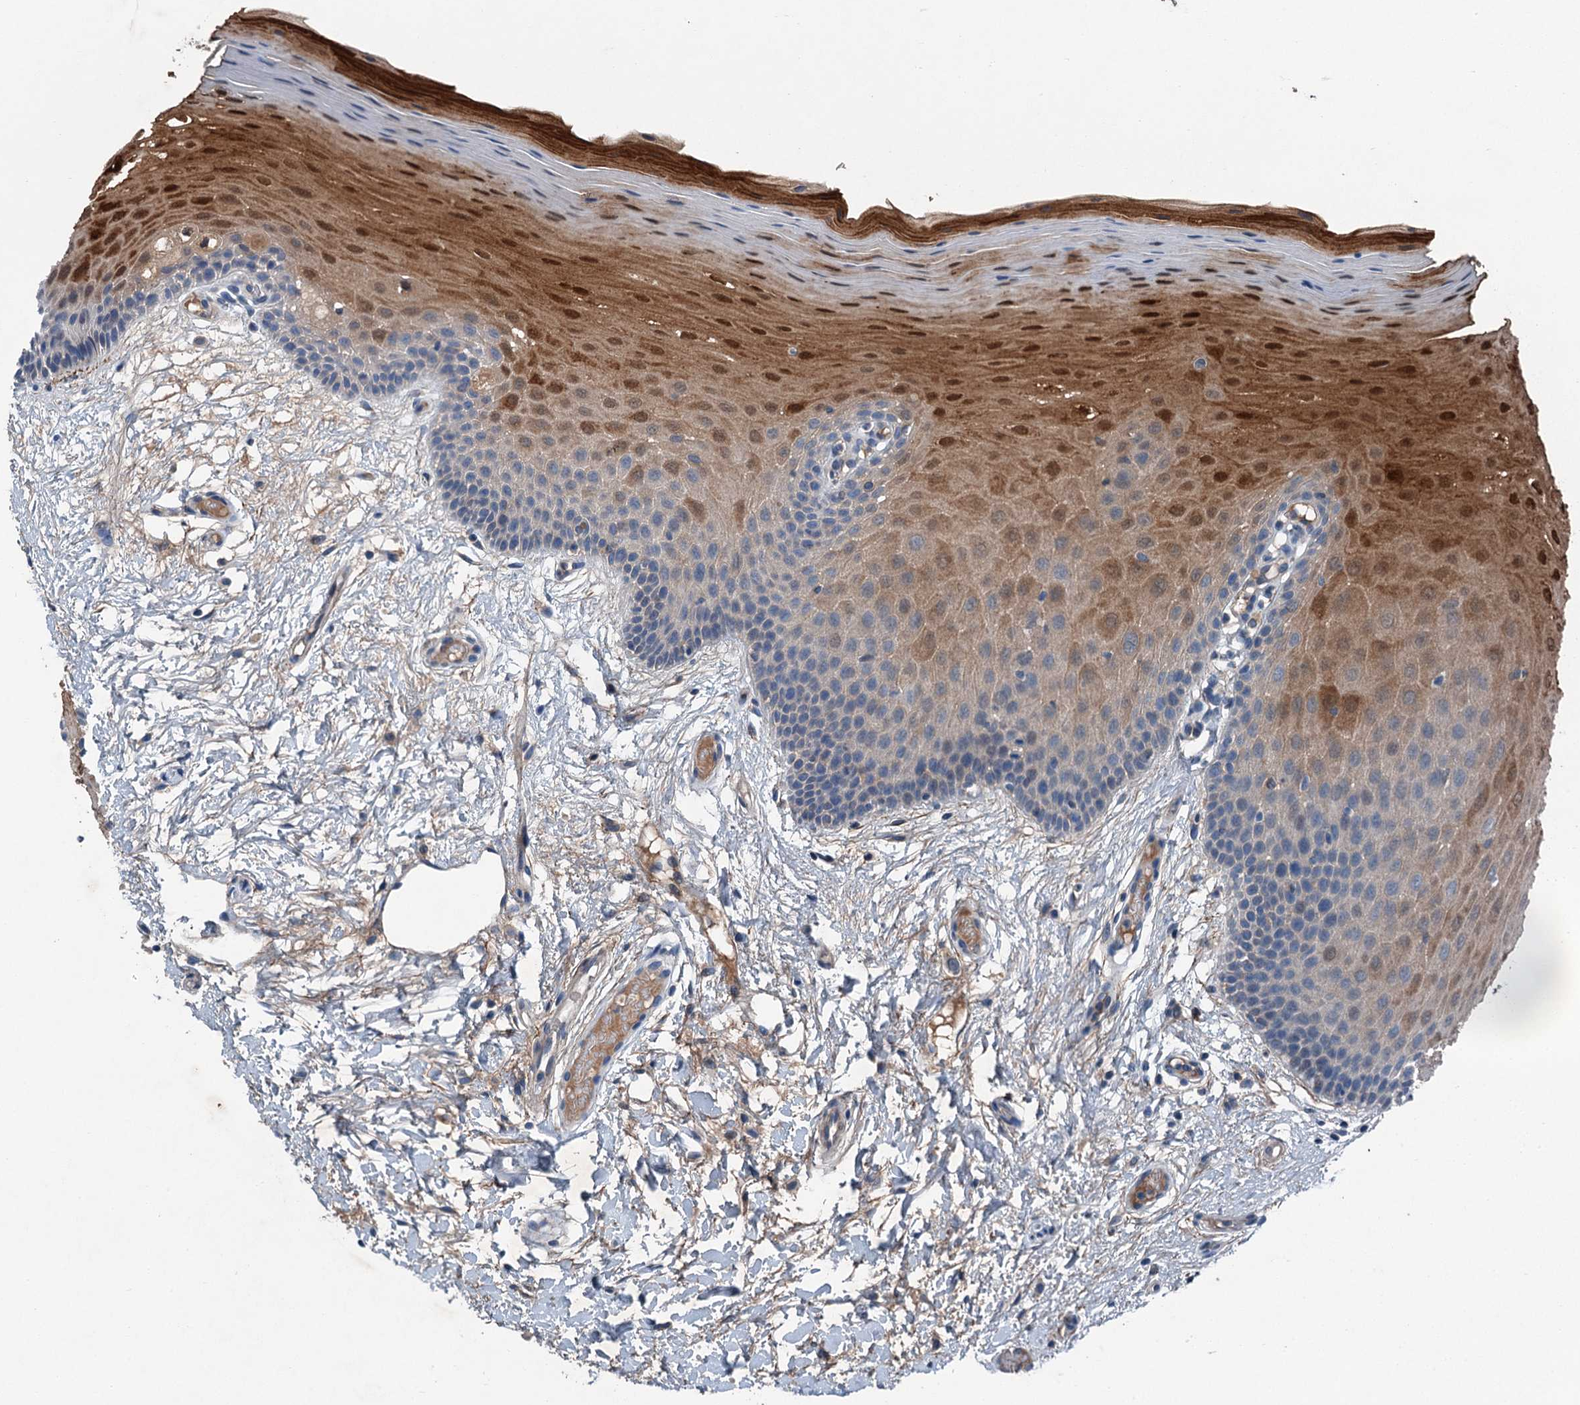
{"staining": {"intensity": "strong", "quantity": "25%-75%", "location": "cytoplasmic/membranous,nuclear"}, "tissue": "oral mucosa", "cell_type": "Squamous epithelial cells", "image_type": "normal", "snomed": [{"axis": "morphology", "description": "Normal tissue, NOS"}, {"axis": "topography", "description": "Oral tissue"}, {"axis": "topography", "description": "Tounge, NOS"}], "caption": "Immunohistochemistry (IHC) (DAB) staining of unremarkable oral mucosa demonstrates strong cytoplasmic/membranous,nuclear protein positivity in about 25%-75% of squamous epithelial cells.", "gene": "SLC2A10", "patient": {"sex": "male", "age": 47}}